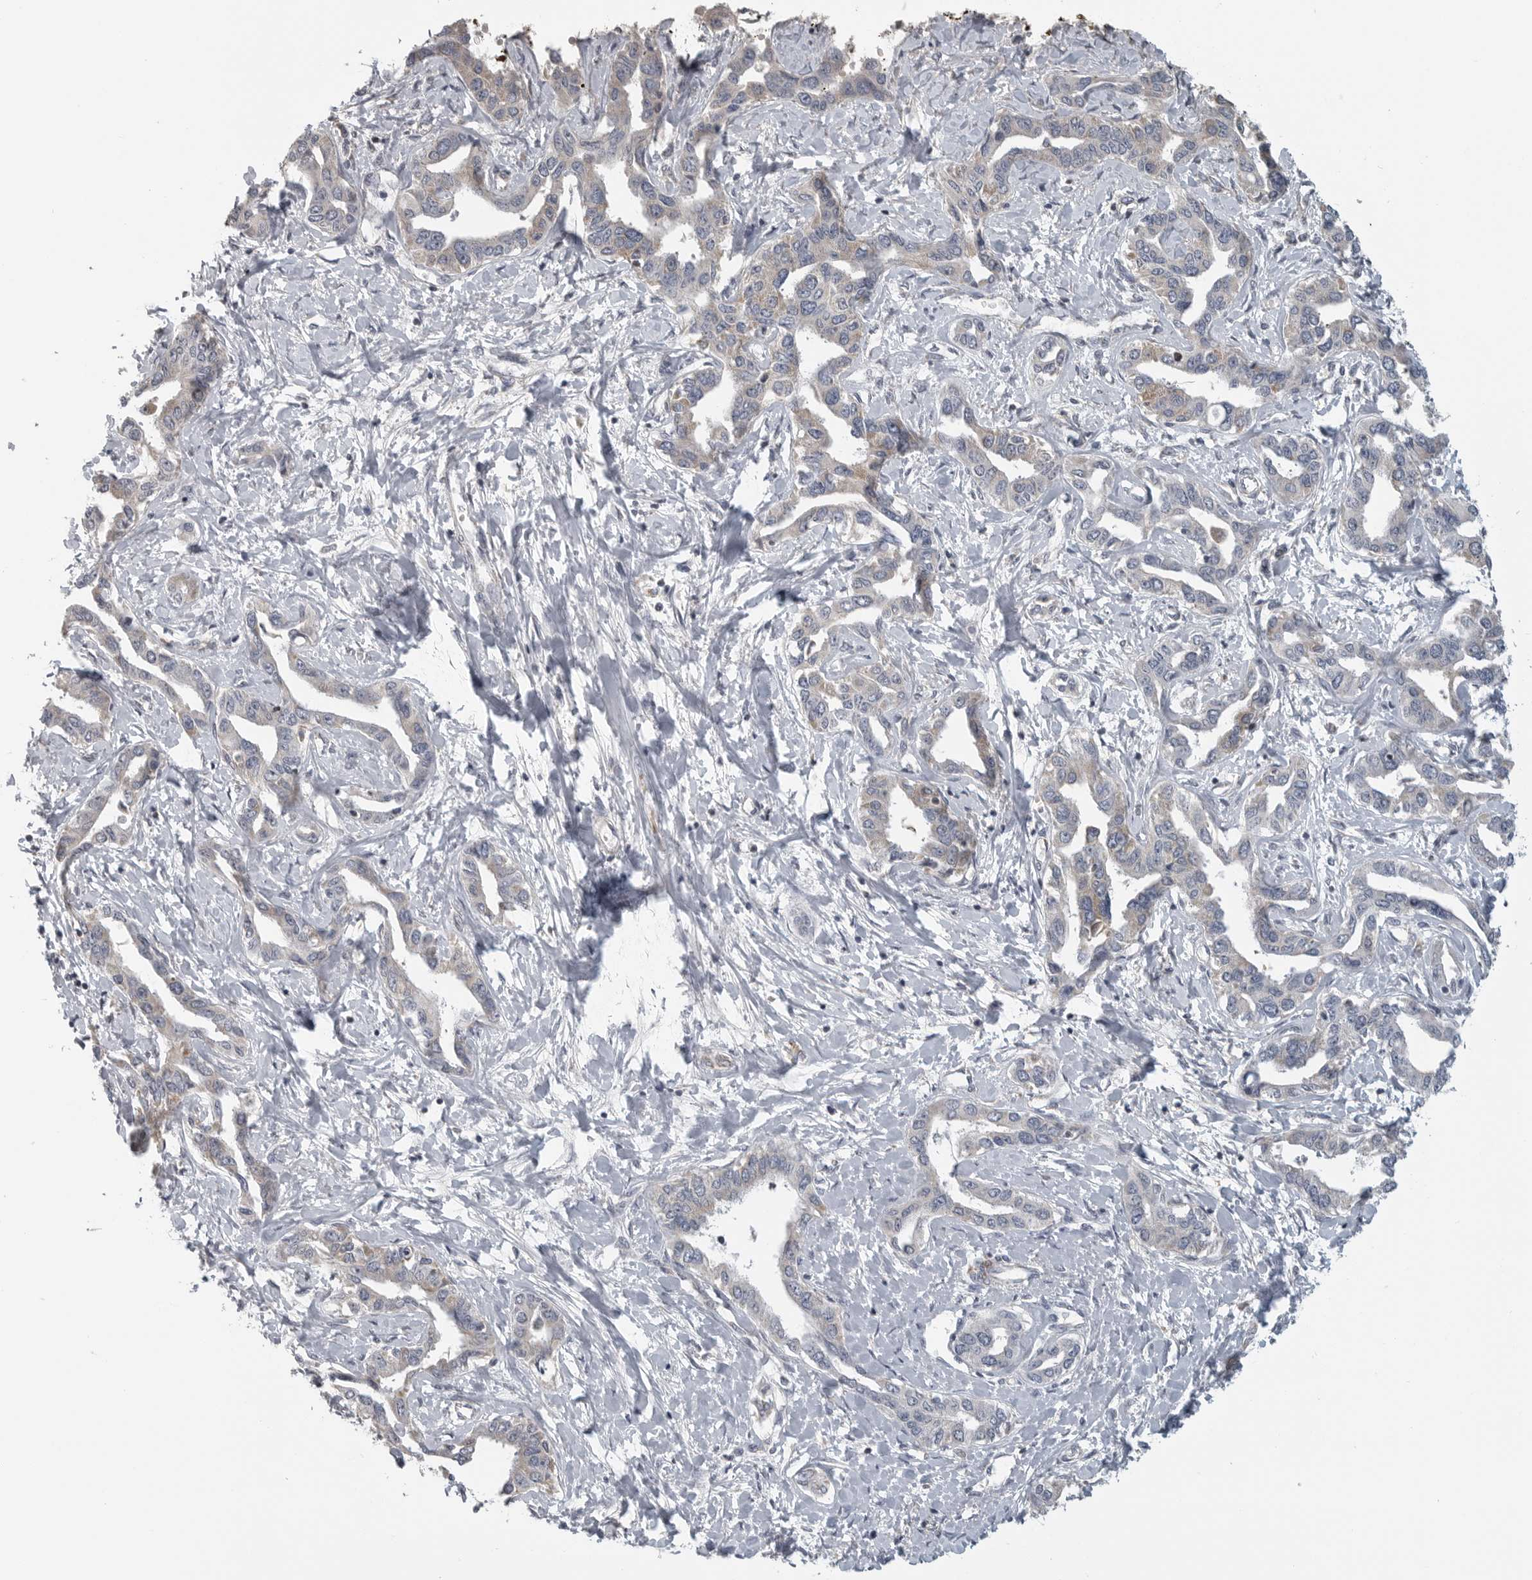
{"staining": {"intensity": "negative", "quantity": "none", "location": "none"}, "tissue": "liver cancer", "cell_type": "Tumor cells", "image_type": "cancer", "snomed": [{"axis": "morphology", "description": "Cholangiocarcinoma"}, {"axis": "topography", "description": "Liver"}], "caption": "Liver cholangiocarcinoma was stained to show a protein in brown. There is no significant expression in tumor cells.", "gene": "RXFP3", "patient": {"sex": "male", "age": 59}}